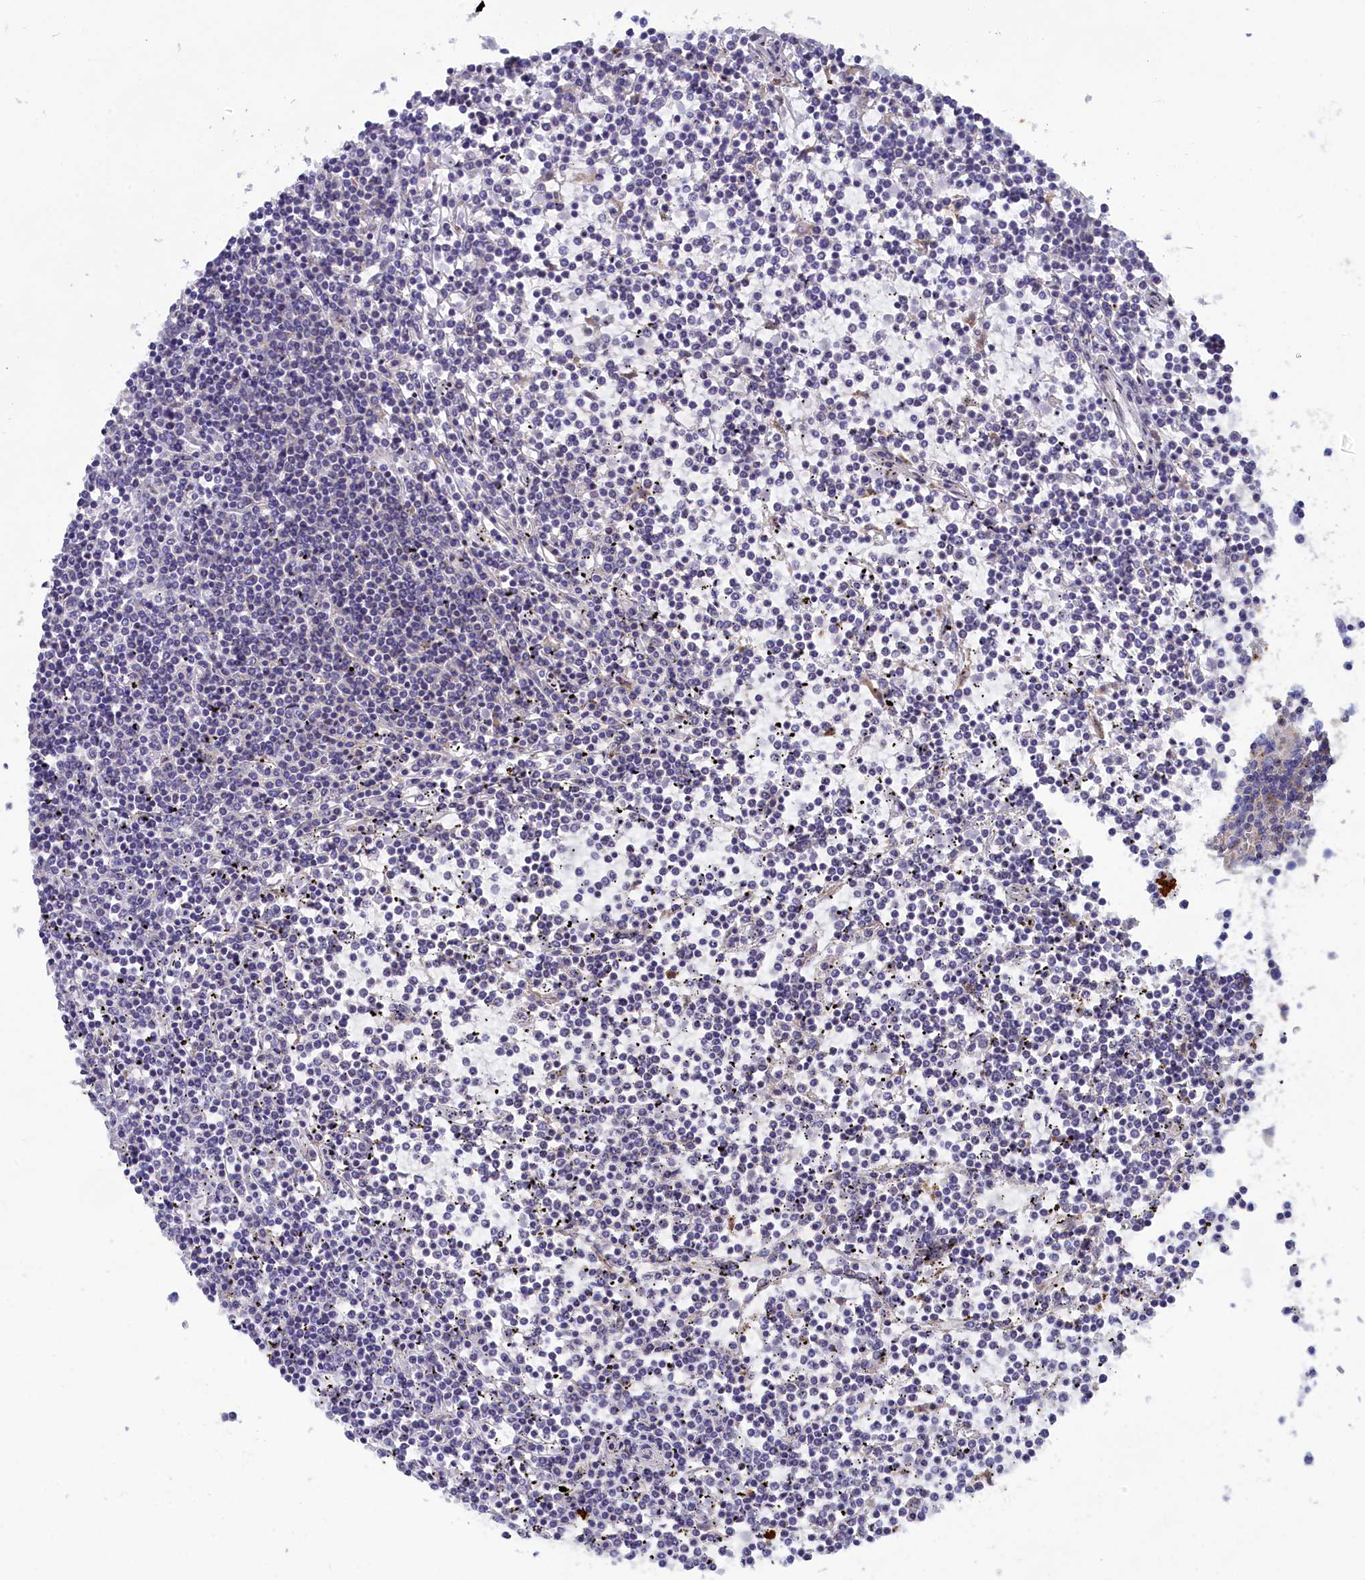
{"staining": {"intensity": "negative", "quantity": "none", "location": "none"}, "tissue": "lymphoma", "cell_type": "Tumor cells", "image_type": "cancer", "snomed": [{"axis": "morphology", "description": "Malignant lymphoma, non-Hodgkin's type, Low grade"}, {"axis": "topography", "description": "Spleen"}], "caption": "The image reveals no staining of tumor cells in malignant lymphoma, non-Hodgkin's type (low-grade).", "gene": "WDR6", "patient": {"sex": "female", "age": 19}}